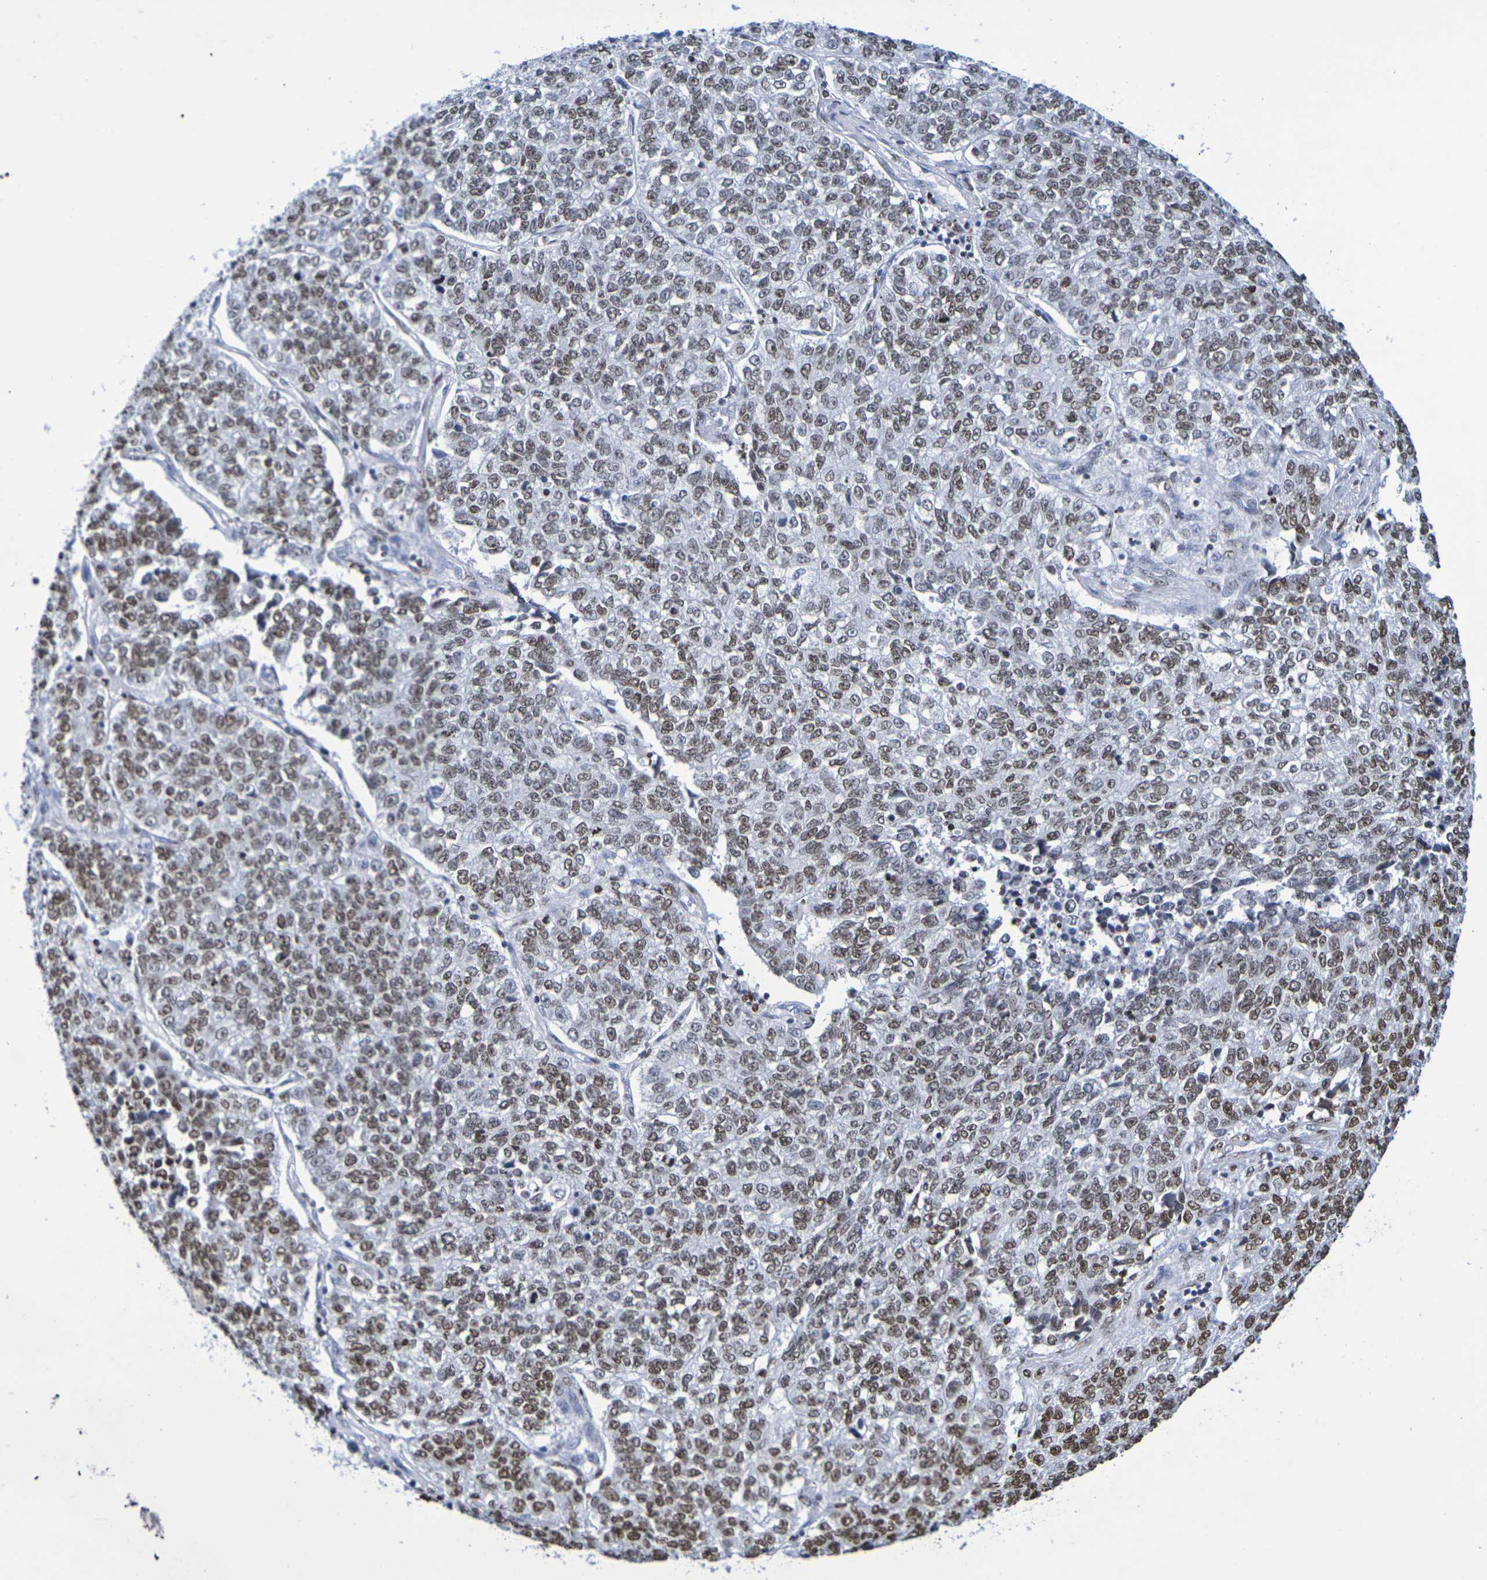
{"staining": {"intensity": "weak", "quantity": ">75%", "location": "nuclear"}, "tissue": "lung cancer", "cell_type": "Tumor cells", "image_type": "cancer", "snomed": [{"axis": "morphology", "description": "Adenocarcinoma, NOS"}, {"axis": "topography", "description": "Lung"}], "caption": "The micrograph demonstrates staining of lung cancer (adenocarcinoma), revealing weak nuclear protein expression (brown color) within tumor cells.", "gene": "H1-5", "patient": {"sex": "male", "age": 49}}